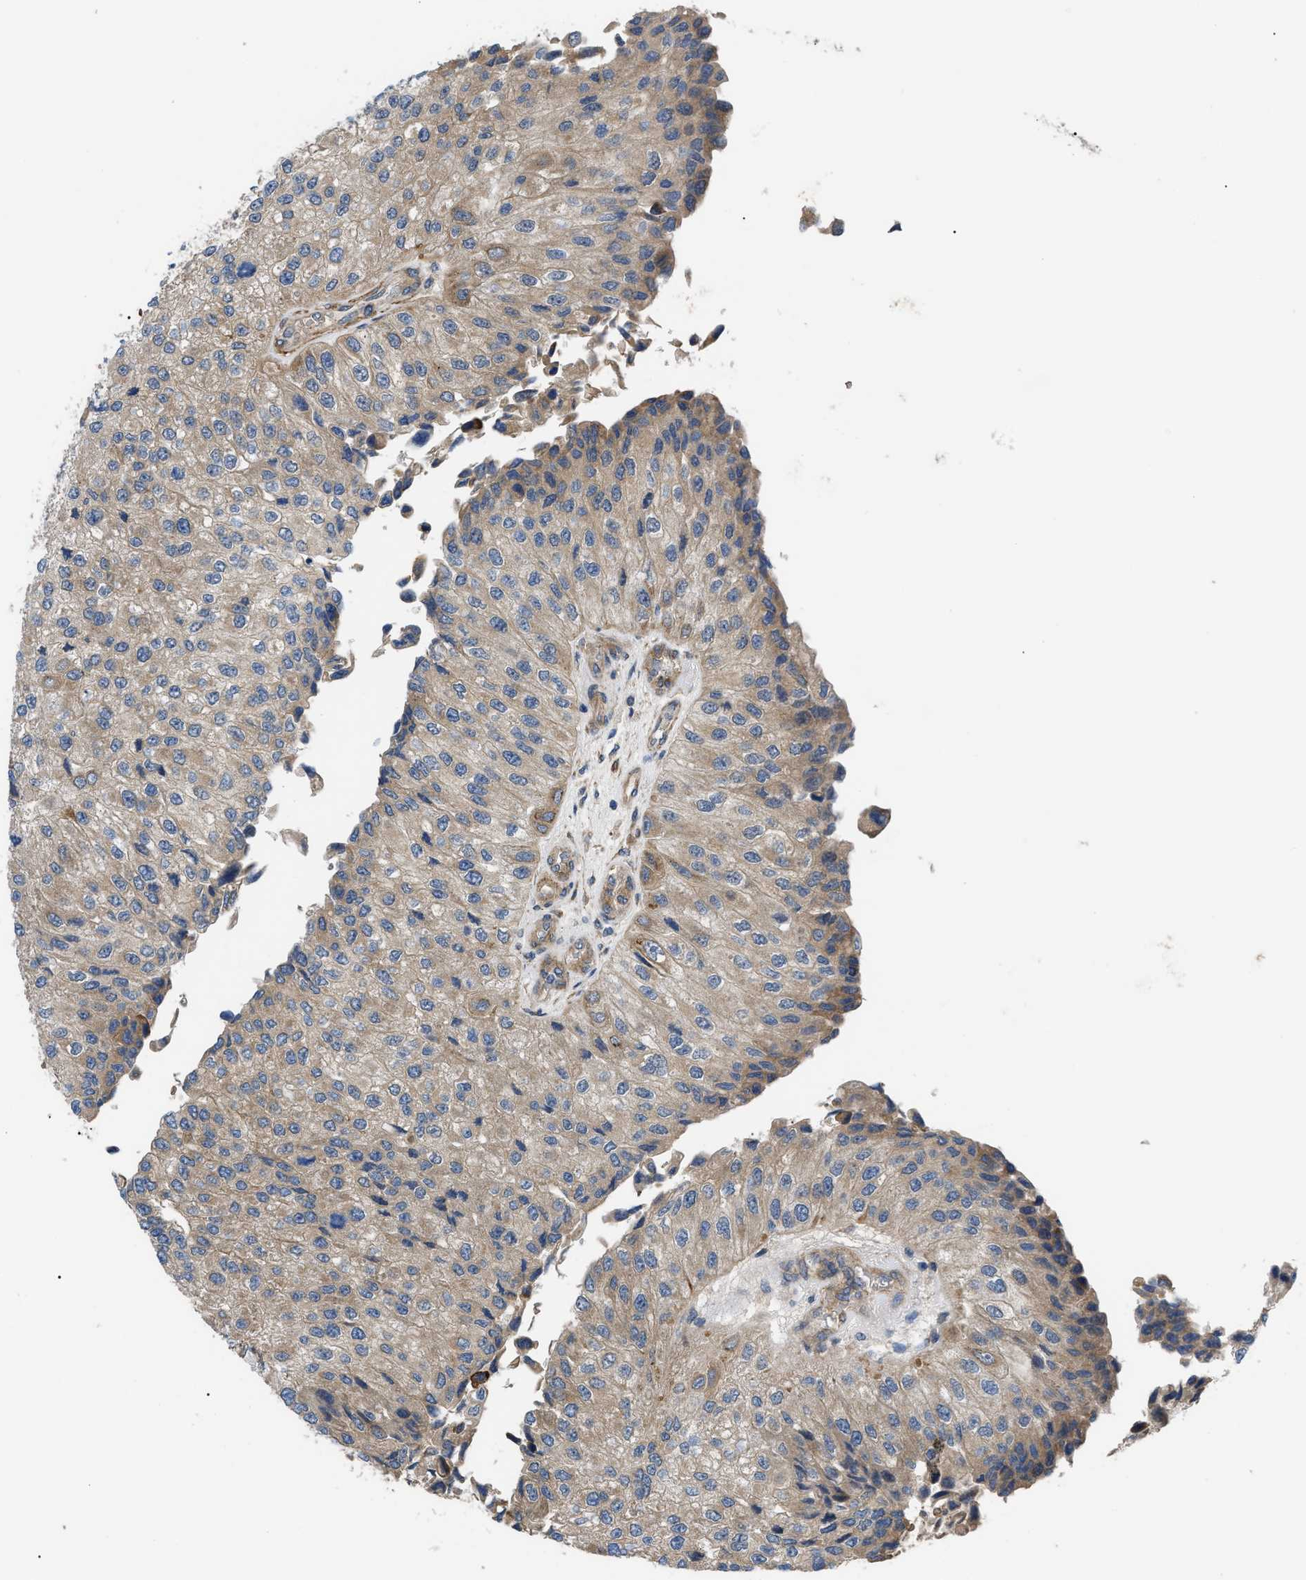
{"staining": {"intensity": "weak", "quantity": ">75%", "location": "cytoplasmic/membranous"}, "tissue": "urothelial cancer", "cell_type": "Tumor cells", "image_type": "cancer", "snomed": [{"axis": "morphology", "description": "Urothelial carcinoma, High grade"}, {"axis": "topography", "description": "Kidney"}, {"axis": "topography", "description": "Urinary bladder"}], "caption": "High-magnification brightfield microscopy of urothelial carcinoma (high-grade) stained with DAB (brown) and counterstained with hematoxylin (blue). tumor cells exhibit weak cytoplasmic/membranous staining is identified in approximately>75% of cells. Nuclei are stained in blue.", "gene": "MYO10", "patient": {"sex": "male", "age": 77}}